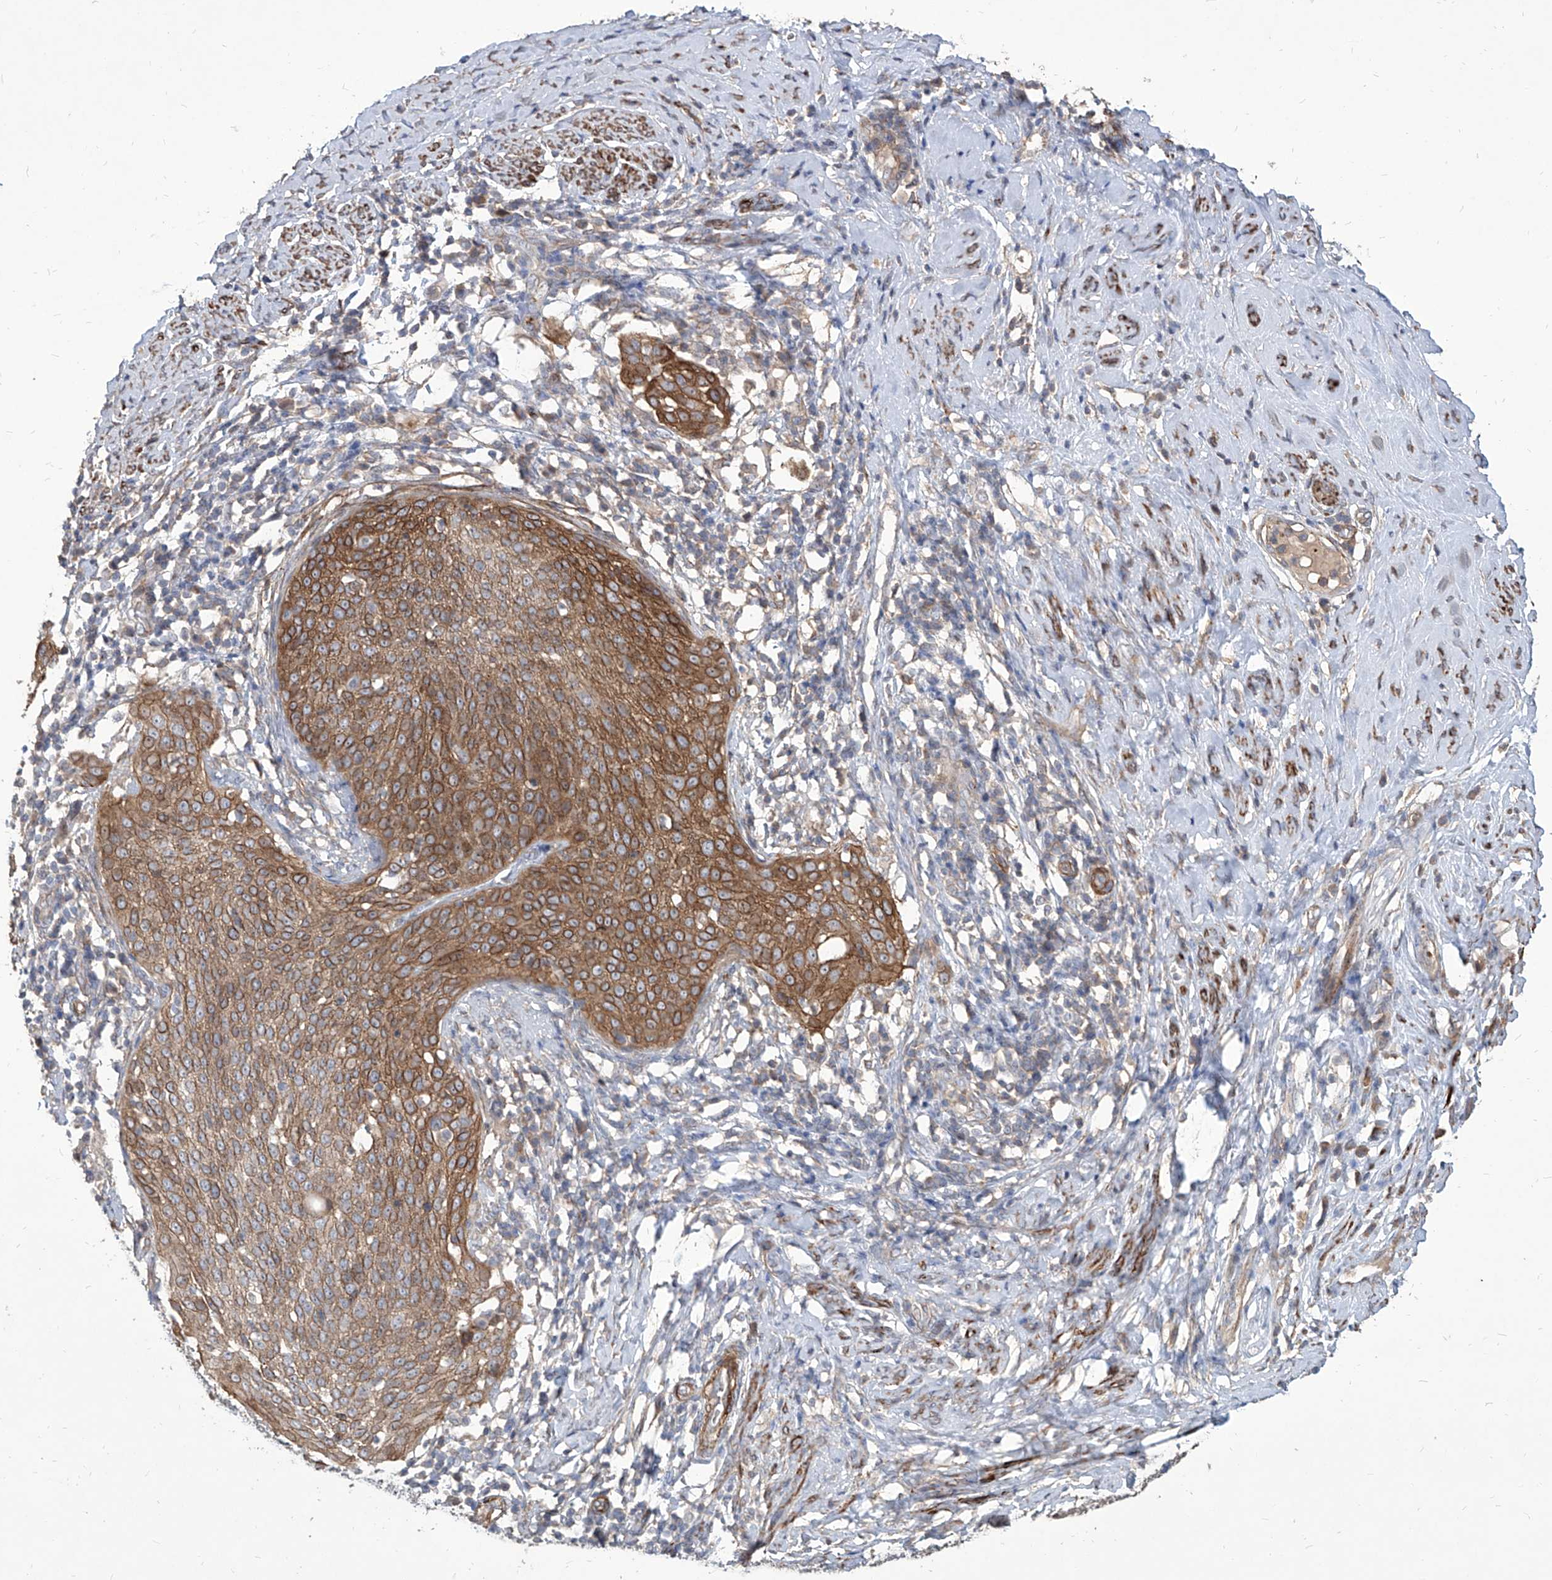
{"staining": {"intensity": "moderate", "quantity": ">75%", "location": "cytoplasmic/membranous"}, "tissue": "cervical cancer", "cell_type": "Tumor cells", "image_type": "cancer", "snomed": [{"axis": "morphology", "description": "Squamous cell carcinoma, NOS"}, {"axis": "topography", "description": "Cervix"}], "caption": "This image reveals squamous cell carcinoma (cervical) stained with immunohistochemistry to label a protein in brown. The cytoplasmic/membranous of tumor cells show moderate positivity for the protein. Nuclei are counter-stained blue.", "gene": "FAM83B", "patient": {"sex": "female", "age": 51}}